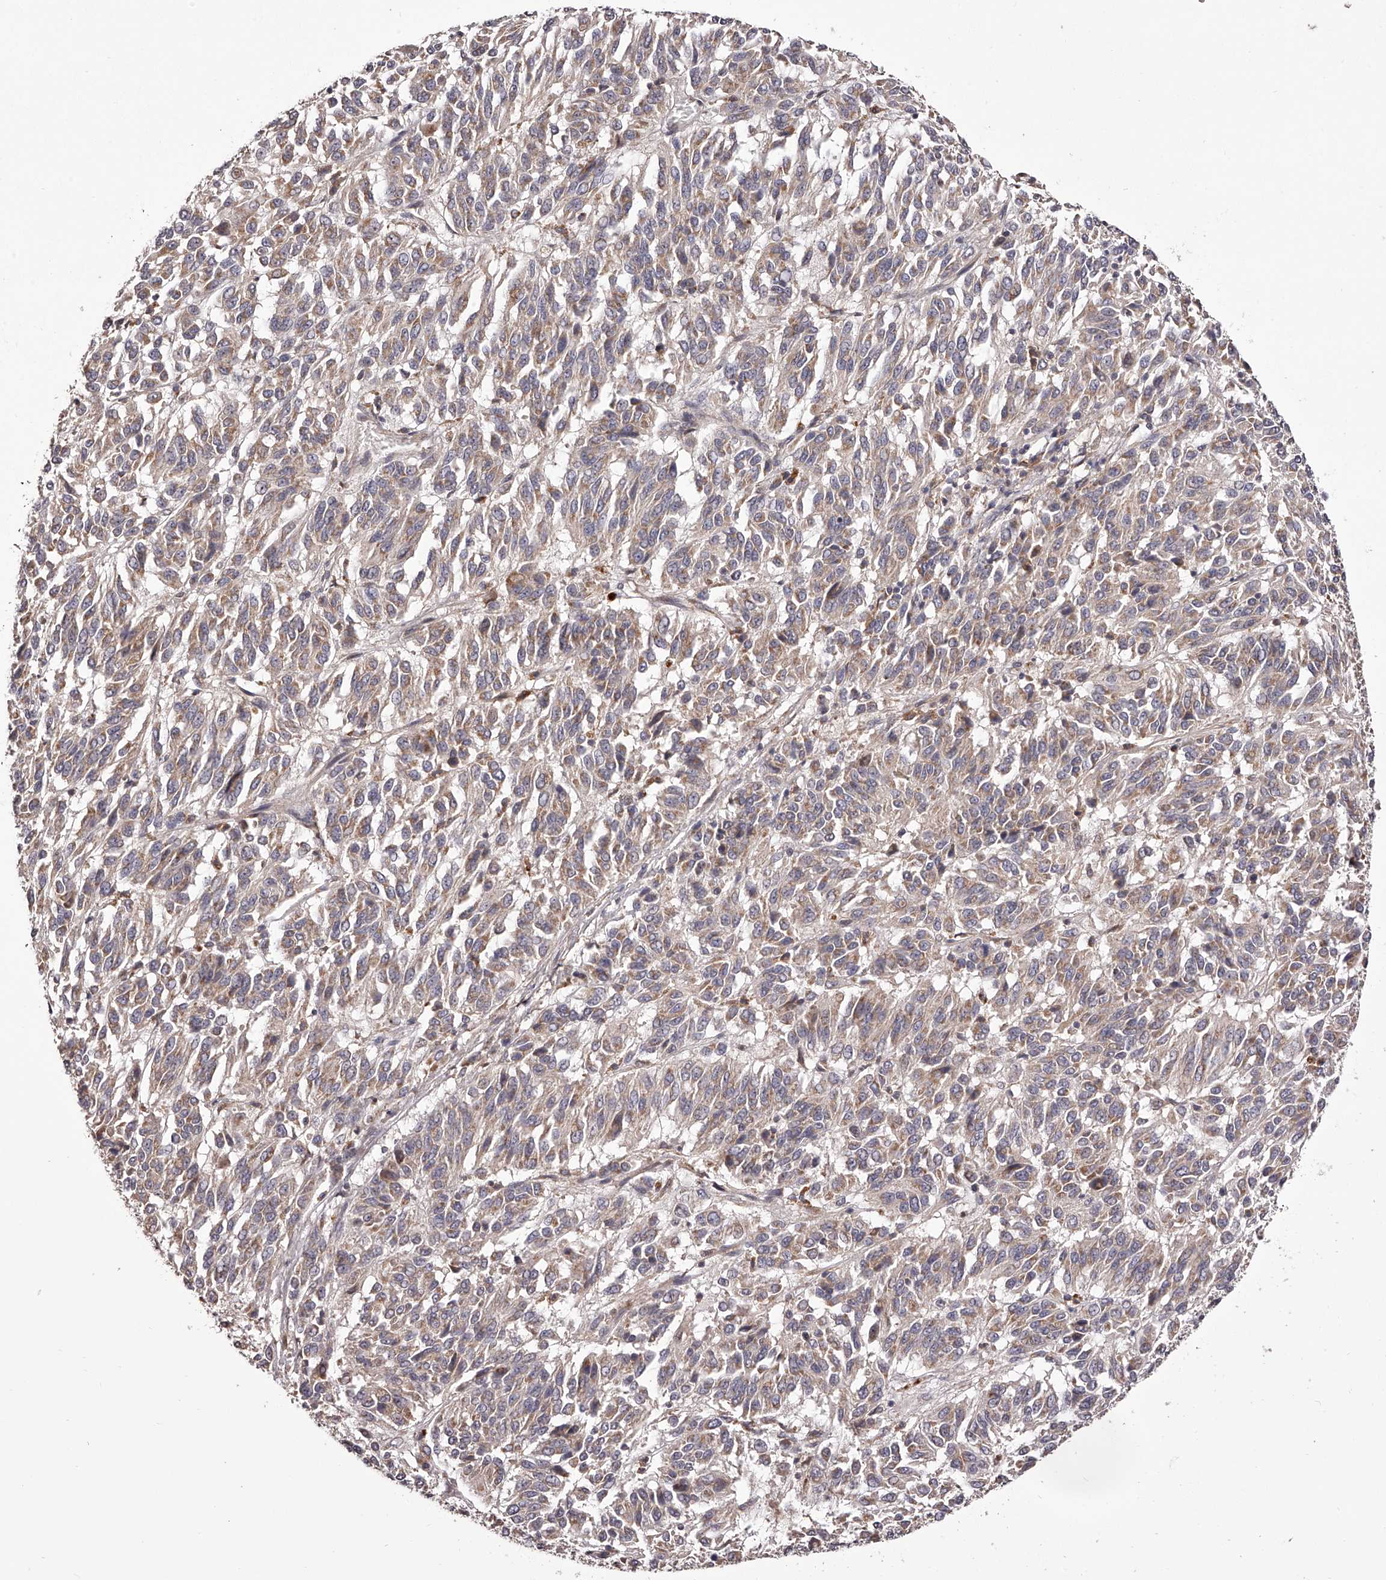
{"staining": {"intensity": "moderate", "quantity": ">75%", "location": "cytoplasmic/membranous"}, "tissue": "melanoma", "cell_type": "Tumor cells", "image_type": "cancer", "snomed": [{"axis": "morphology", "description": "Malignant melanoma, Metastatic site"}, {"axis": "topography", "description": "Lung"}], "caption": "Human malignant melanoma (metastatic site) stained for a protein (brown) demonstrates moderate cytoplasmic/membranous positive staining in about >75% of tumor cells.", "gene": "ODF2L", "patient": {"sex": "male", "age": 64}}